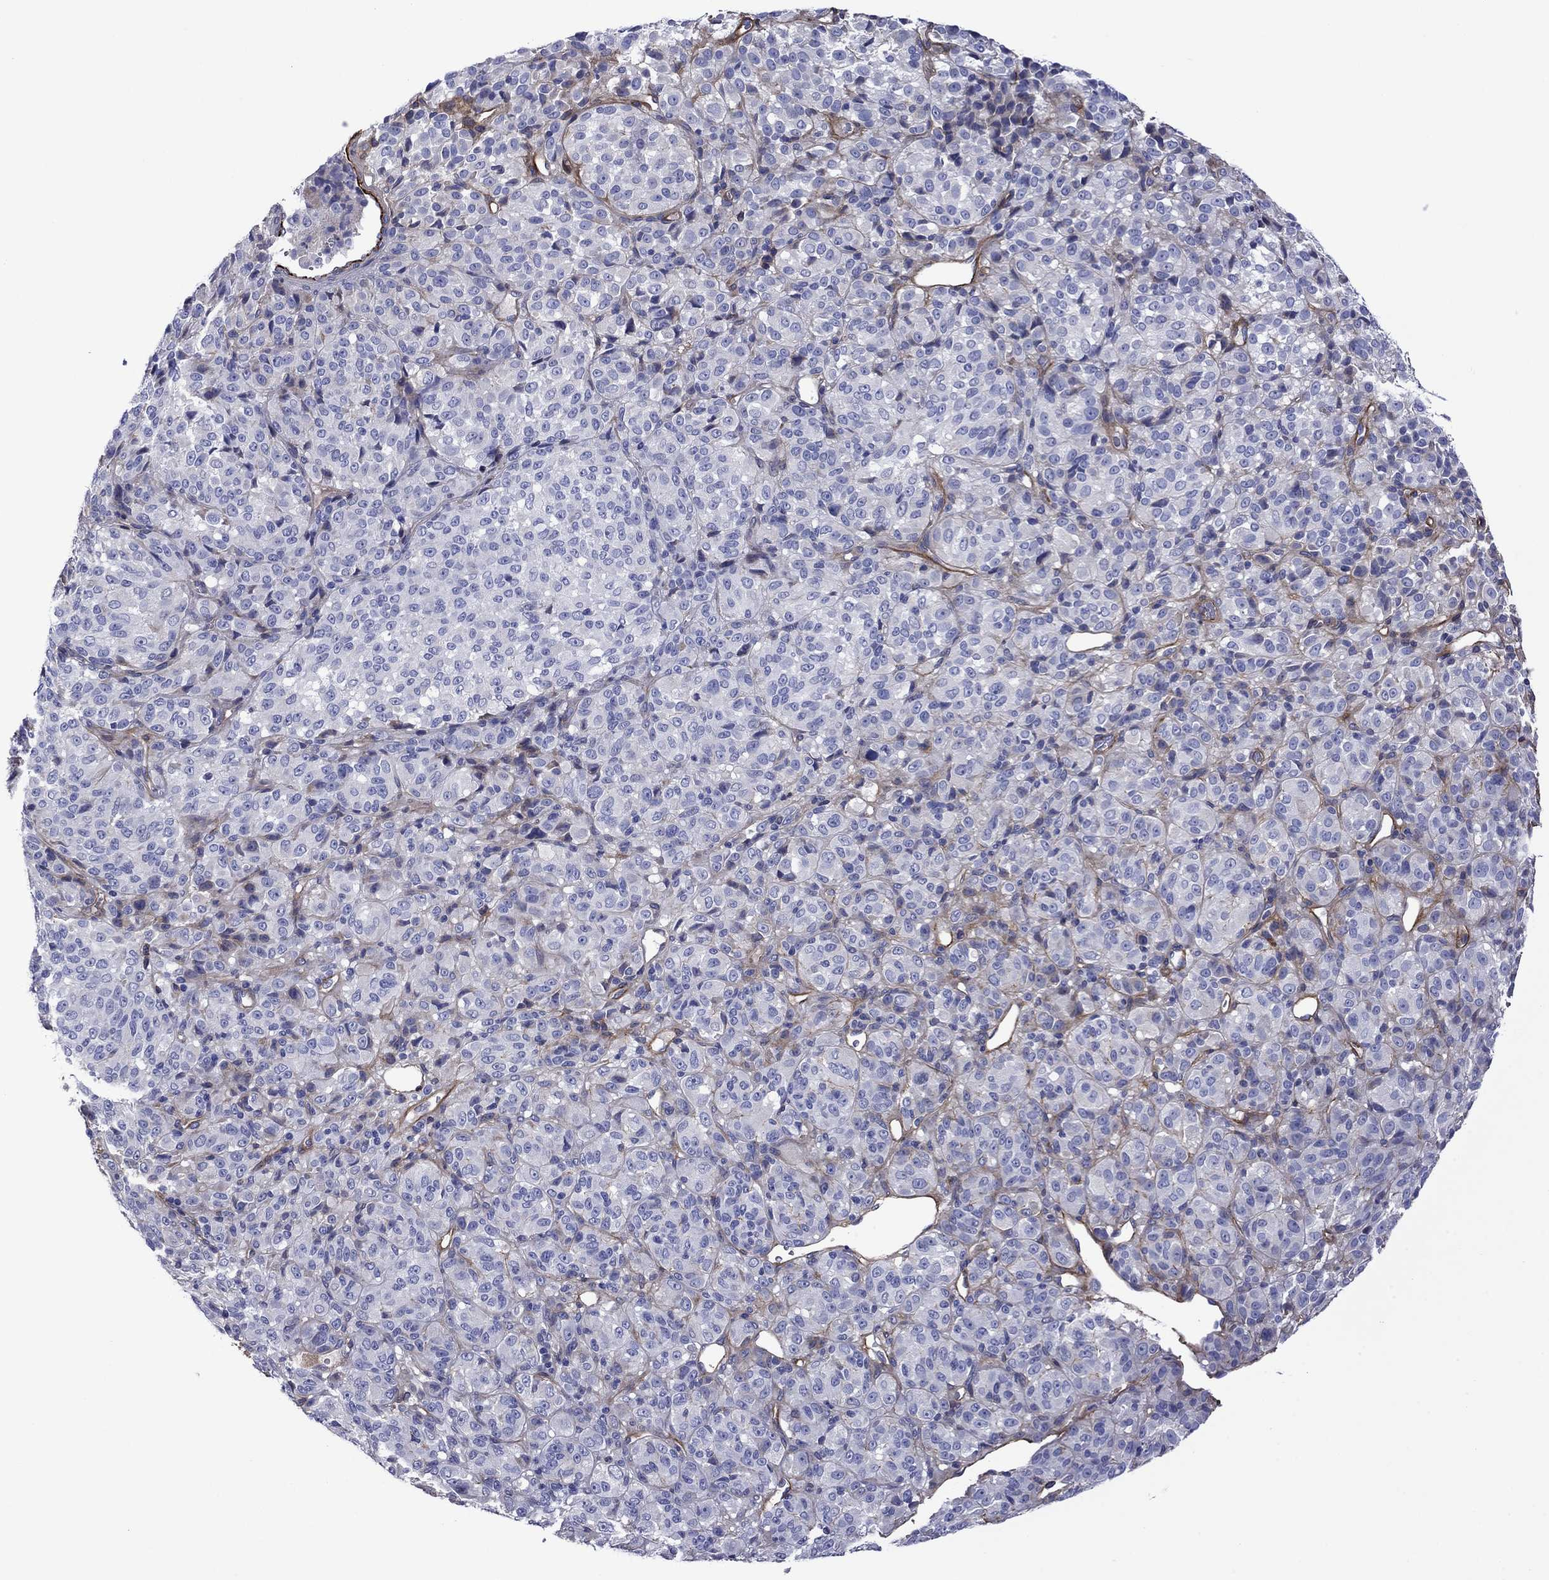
{"staining": {"intensity": "negative", "quantity": "none", "location": "none"}, "tissue": "melanoma", "cell_type": "Tumor cells", "image_type": "cancer", "snomed": [{"axis": "morphology", "description": "Malignant melanoma, Metastatic site"}, {"axis": "topography", "description": "Brain"}], "caption": "DAB (3,3'-diaminobenzidine) immunohistochemical staining of human melanoma exhibits no significant expression in tumor cells.", "gene": "HSPG2", "patient": {"sex": "female", "age": 56}}